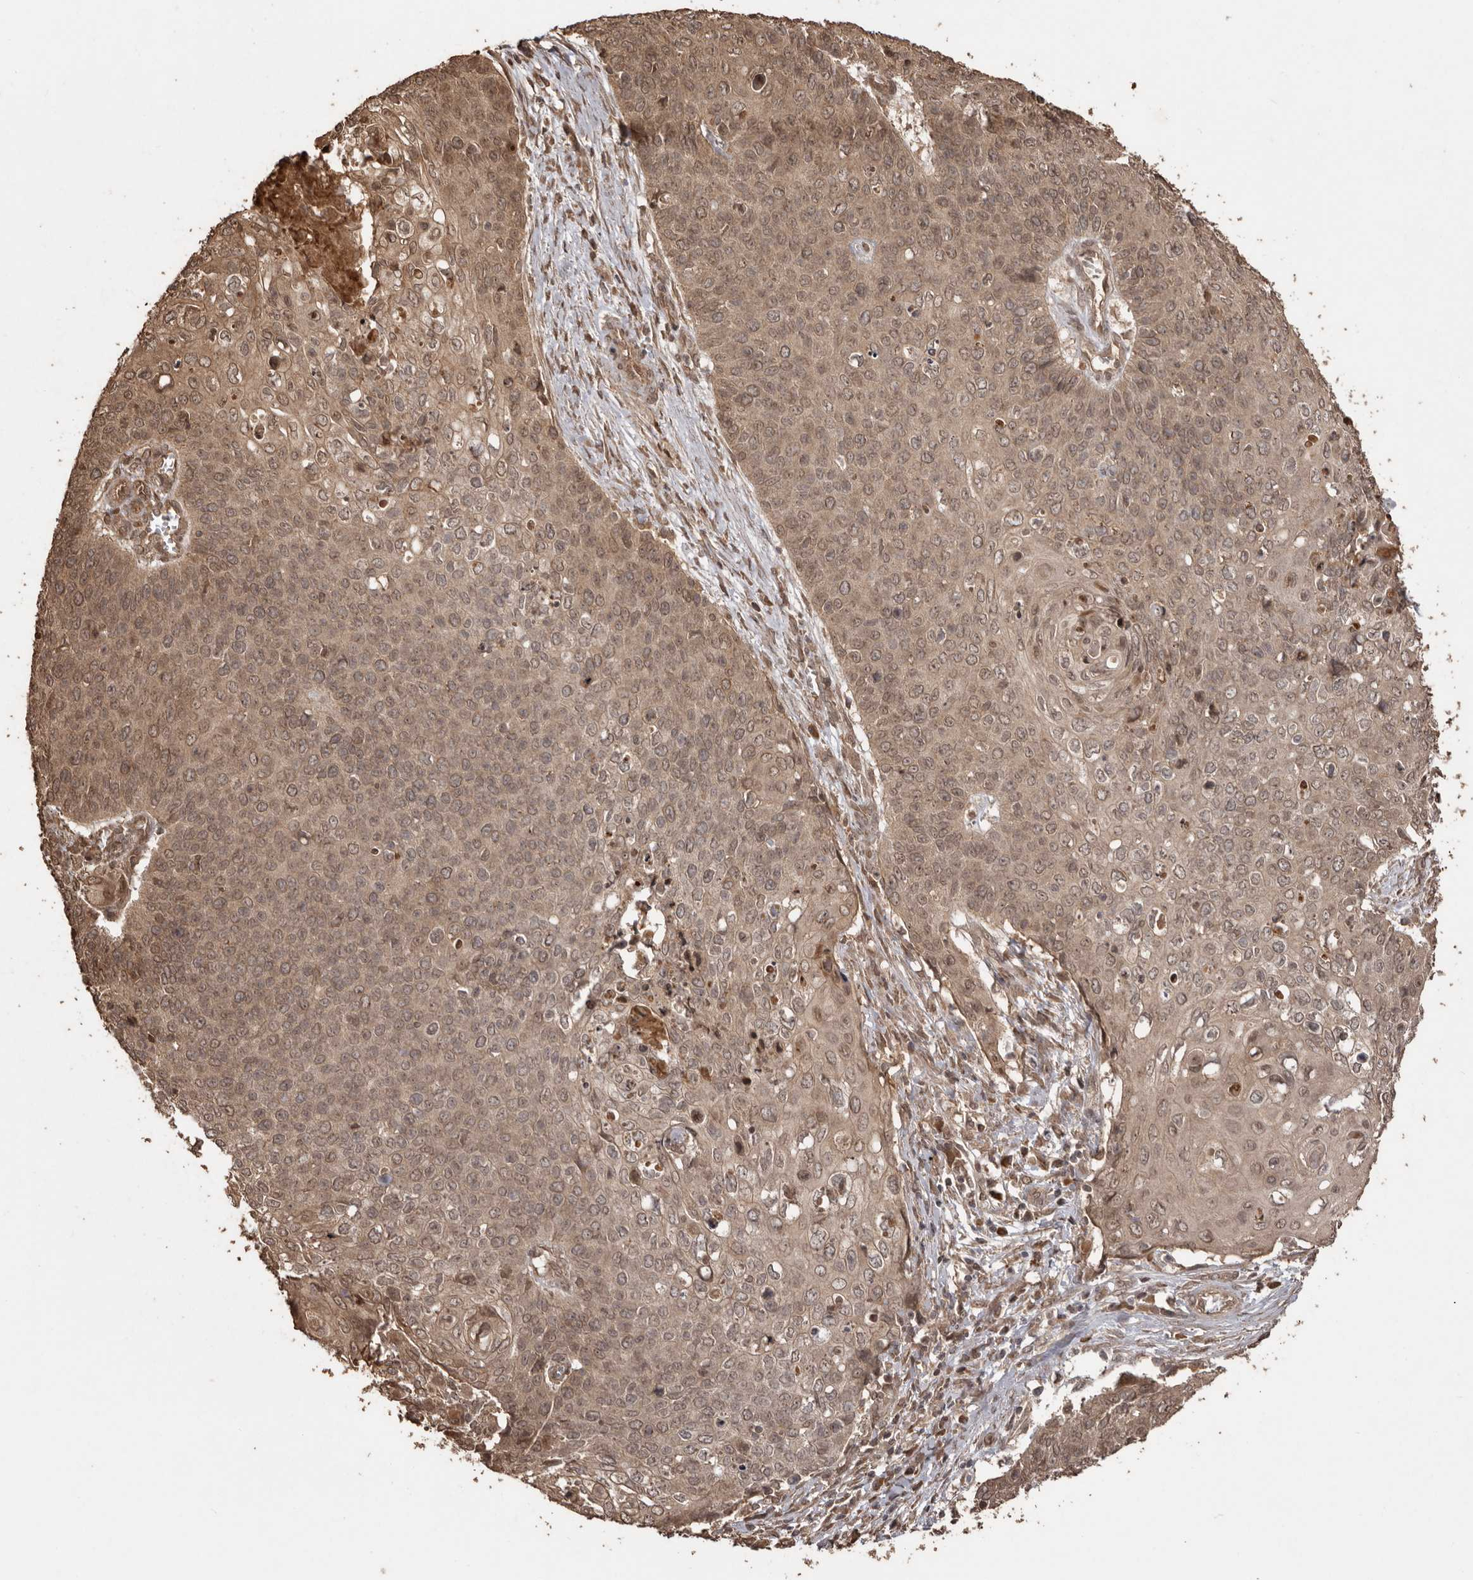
{"staining": {"intensity": "moderate", "quantity": ">75%", "location": "cytoplasmic/membranous,nuclear"}, "tissue": "cervical cancer", "cell_type": "Tumor cells", "image_type": "cancer", "snomed": [{"axis": "morphology", "description": "Squamous cell carcinoma, NOS"}, {"axis": "topography", "description": "Cervix"}], "caption": "Immunohistochemical staining of cervical cancer (squamous cell carcinoma) shows medium levels of moderate cytoplasmic/membranous and nuclear staining in about >75% of tumor cells. (DAB IHC, brown staining for protein, blue staining for nuclei).", "gene": "NUP43", "patient": {"sex": "female", "age": 39}}